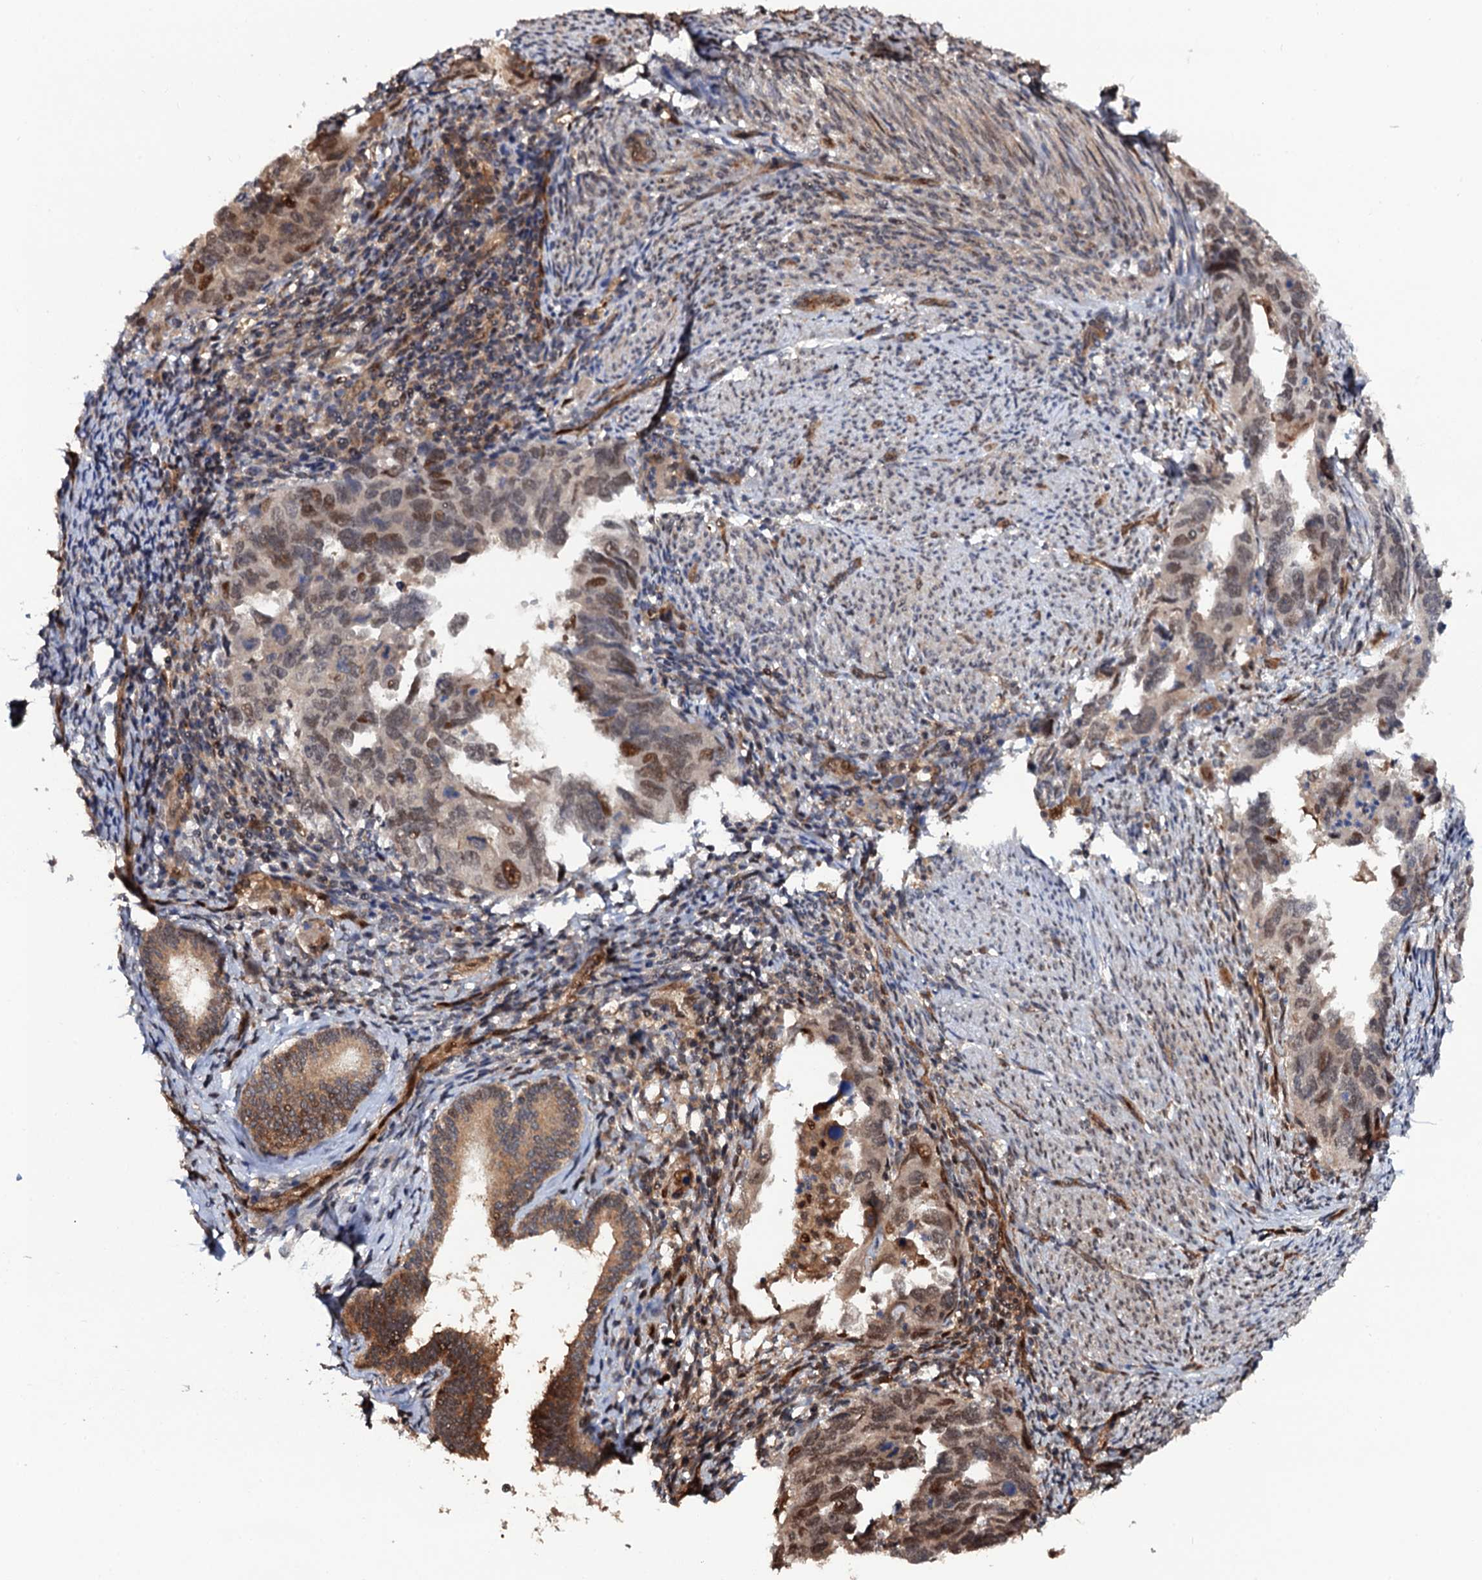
{"staining": {"intensity": "moderate", "quantity": ">75%", "location": "nuclear"}, "tissue": "endometrial cancer", "cell_type": "Tumor cells", "image_type": "cancer", "snomed": [{"axis": "morphology", "description": "Adenocarcinoma, NOS"}, {"axis": "topography", "description": "Endometrium"}], "caption": "Approximately >75% of tumor cells in human endometrial cancer (adenocarcinoma) show moderate nuclear protein expression as visualized by brown immunohistochemical staining.", "gene": "CDC23", "patient": {"sex": "female", "age": 65}}